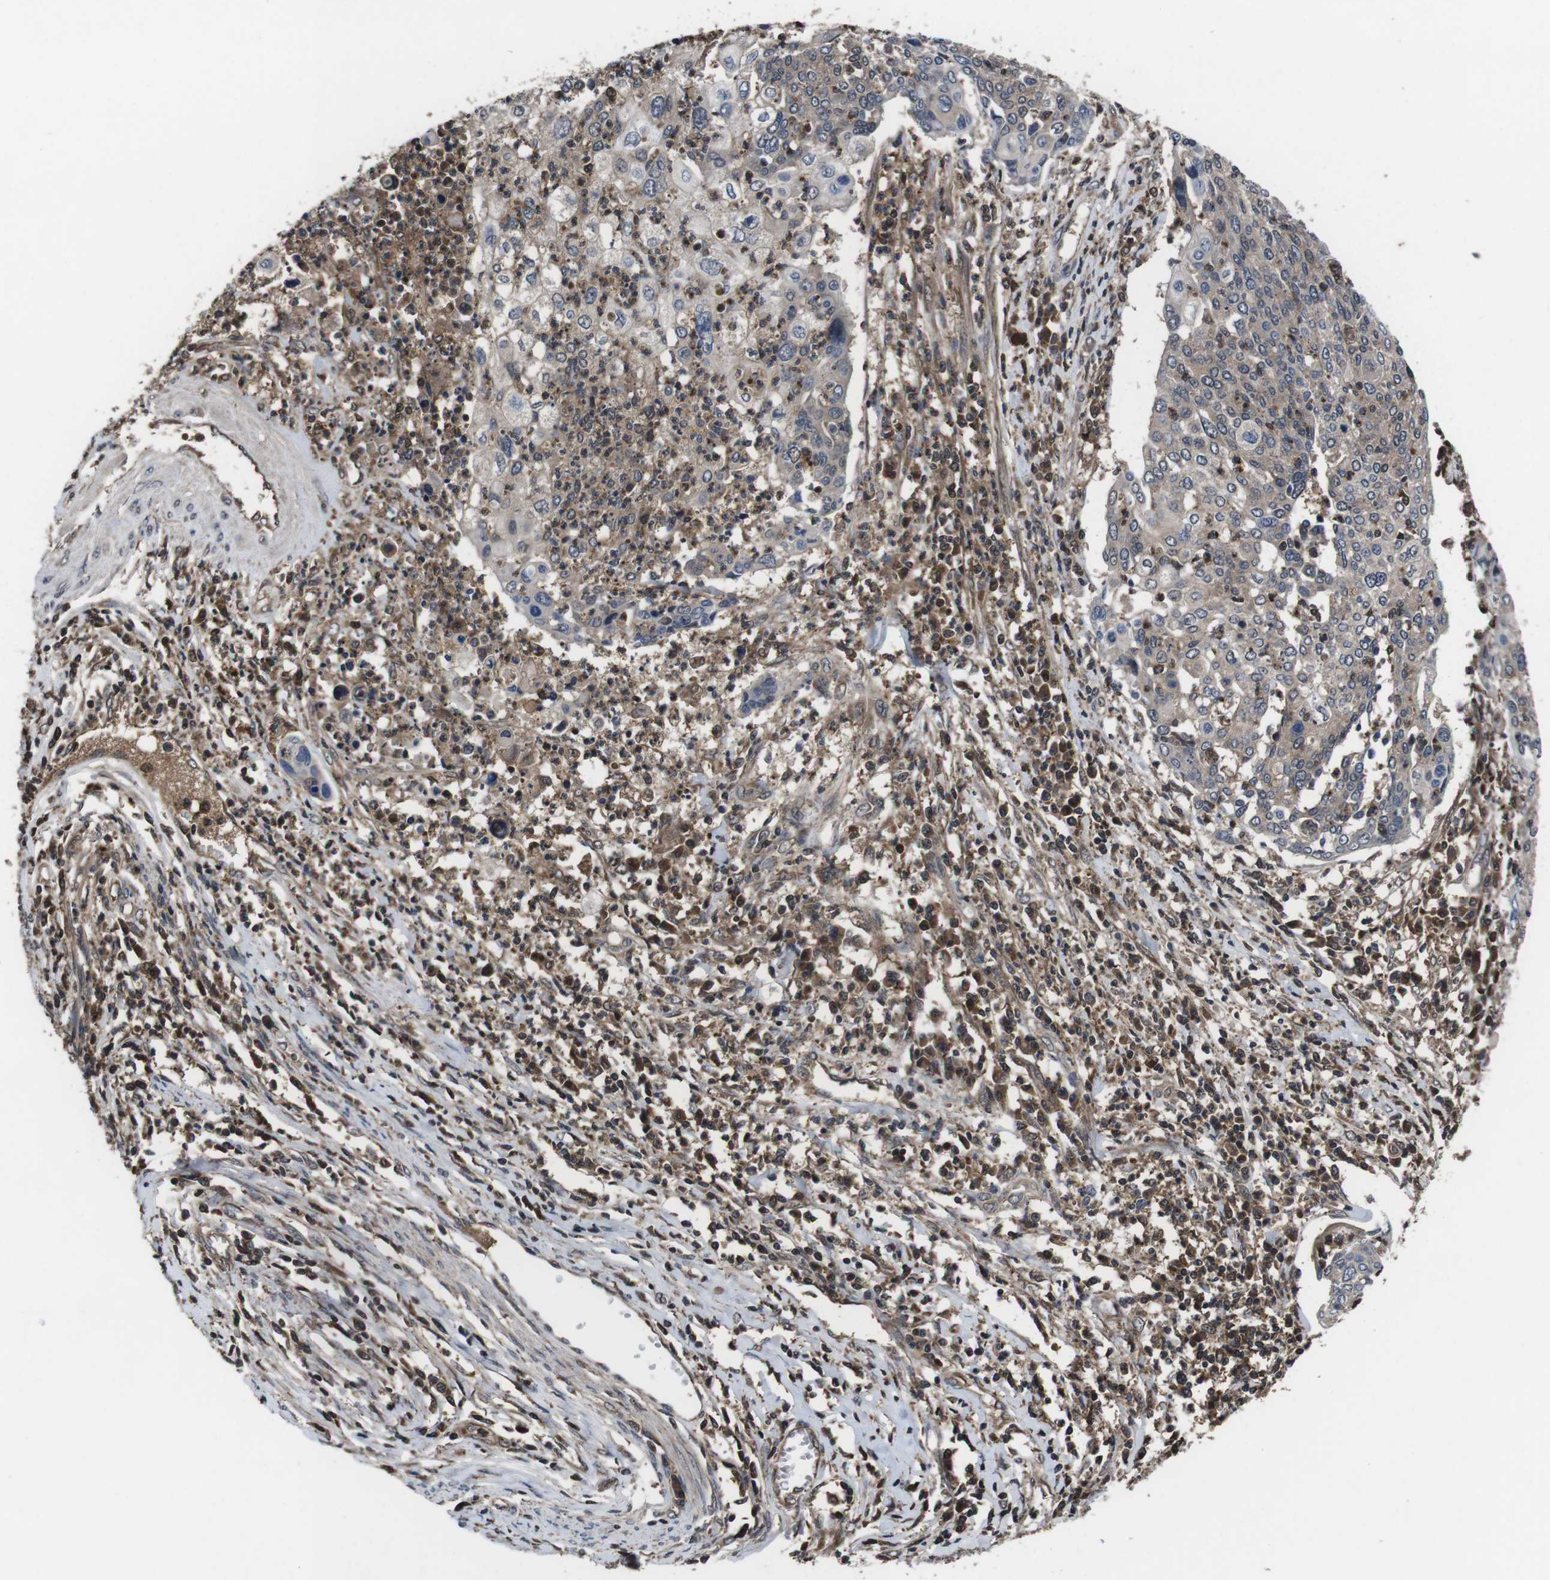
{"staining": {"intensity": "weak", "quantity": ">75%", "location": "cytoplasmic/membranous"}, "tissue": "cervical cancer", "cell_type": "Tumor cells", "image_type": "cancer", "snomed": [{"axis": "morphology", "description": "Squamous cell carcinoma, NOS"}, {"axis": "topography", "description": "Cervix"}], "caption": "Immunohistochemical staining of human squamous cell carcinoma (cervical) shows low levels of weak cytoplasmic/membranous staining in about >75% of tumor cells.", "gene": "CXCL11", "patient": {"sex": "female", "age": 40}}